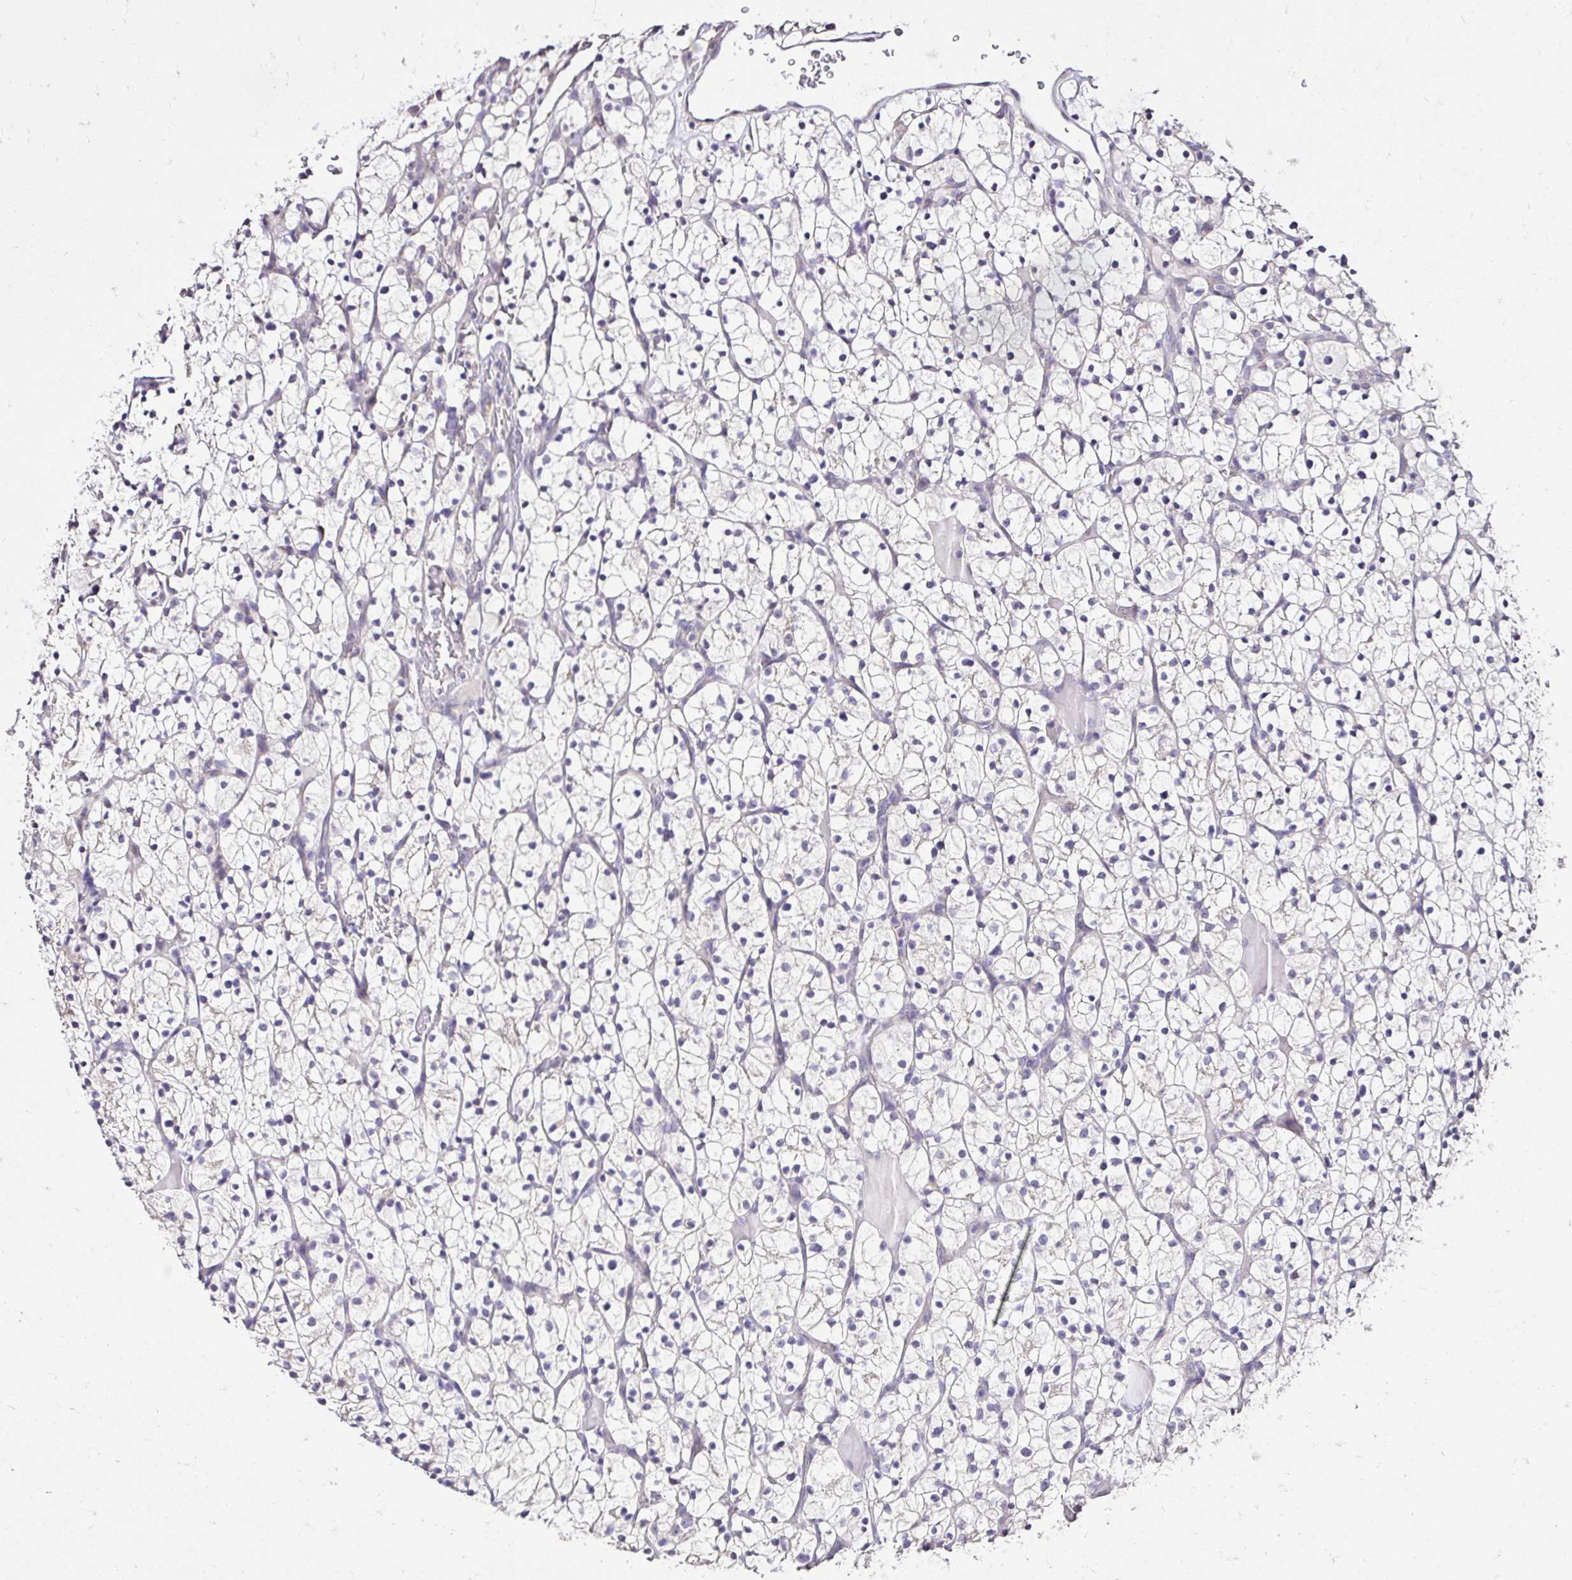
{"staining": {"intensity": "negative", "quantity": "none", "location": "none"}, "tissue": "renal cancer", "cell_type": "Tumor cells", "image_type": "cancer", "snomed": [{"axis": "morphology", "description": "Adenocarcinoma, NOS"}, {"axis": "topography", "description": "Kidney"}], "caption": "Protein analysis of renal adenocarcinoma displays no significant staining in tumor cells. (DAB (3,3'-diaminobenzidine) immunohistochemistry visualized using brightfield microscopy, high magnification).", "gene": "KIAA1210", "patient": {"sex": "female", "age": 64}}